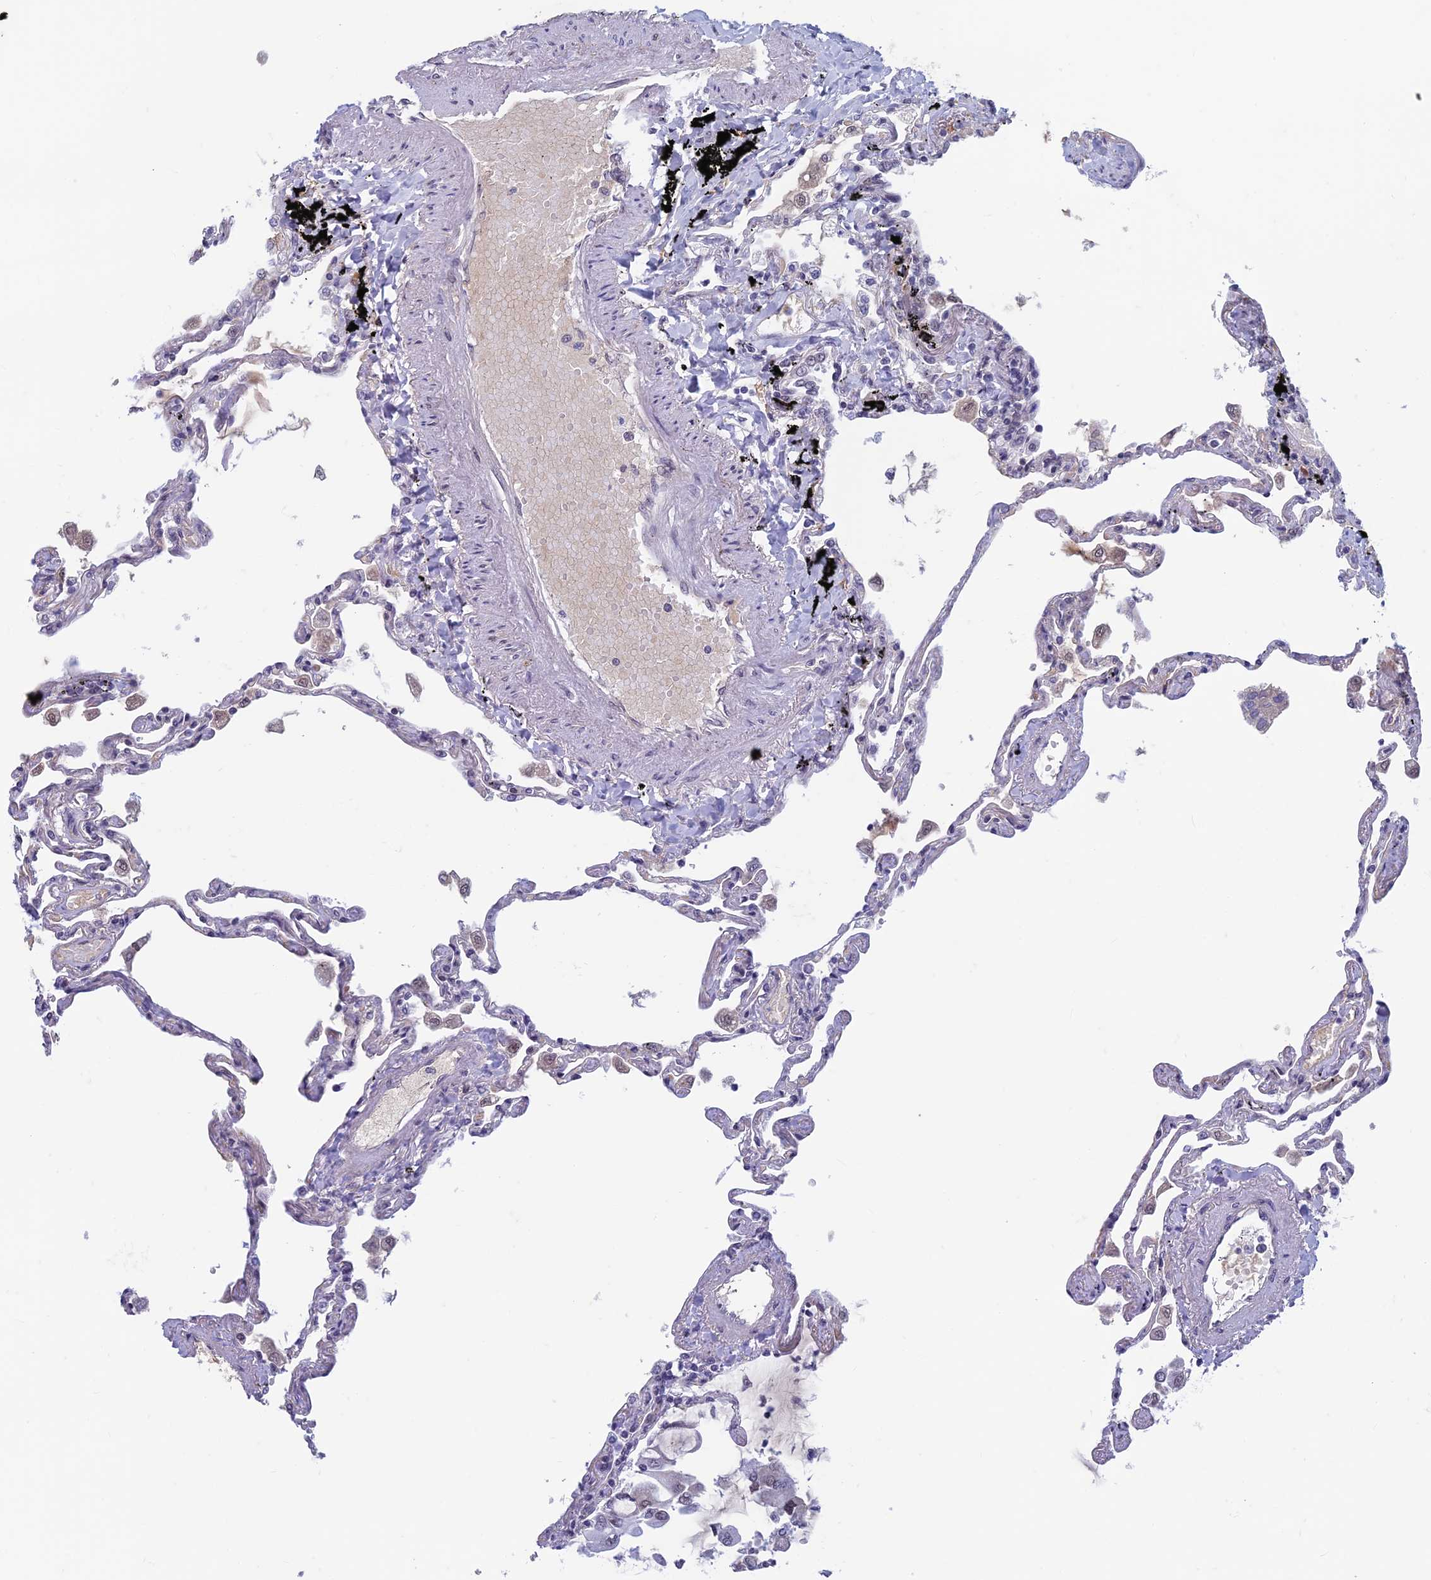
{"staining": {"intensity": "negative", "quantity": "none", "location": "none"}, "tissue": "lung", "cell_type": "Alveolar cells", "image_type": "normal", "snomed": [{"axis": "morphology", "description": "Normal tissue, NOS"}, {"axis": "topography", "description": "Lung"}], "caption": "DAB immunohistochemical staining of unremarkable lung displays no significant staining in alveolar cells.", "gene": "ASH2L", "patient": {"sex": "female", "age": 67}}